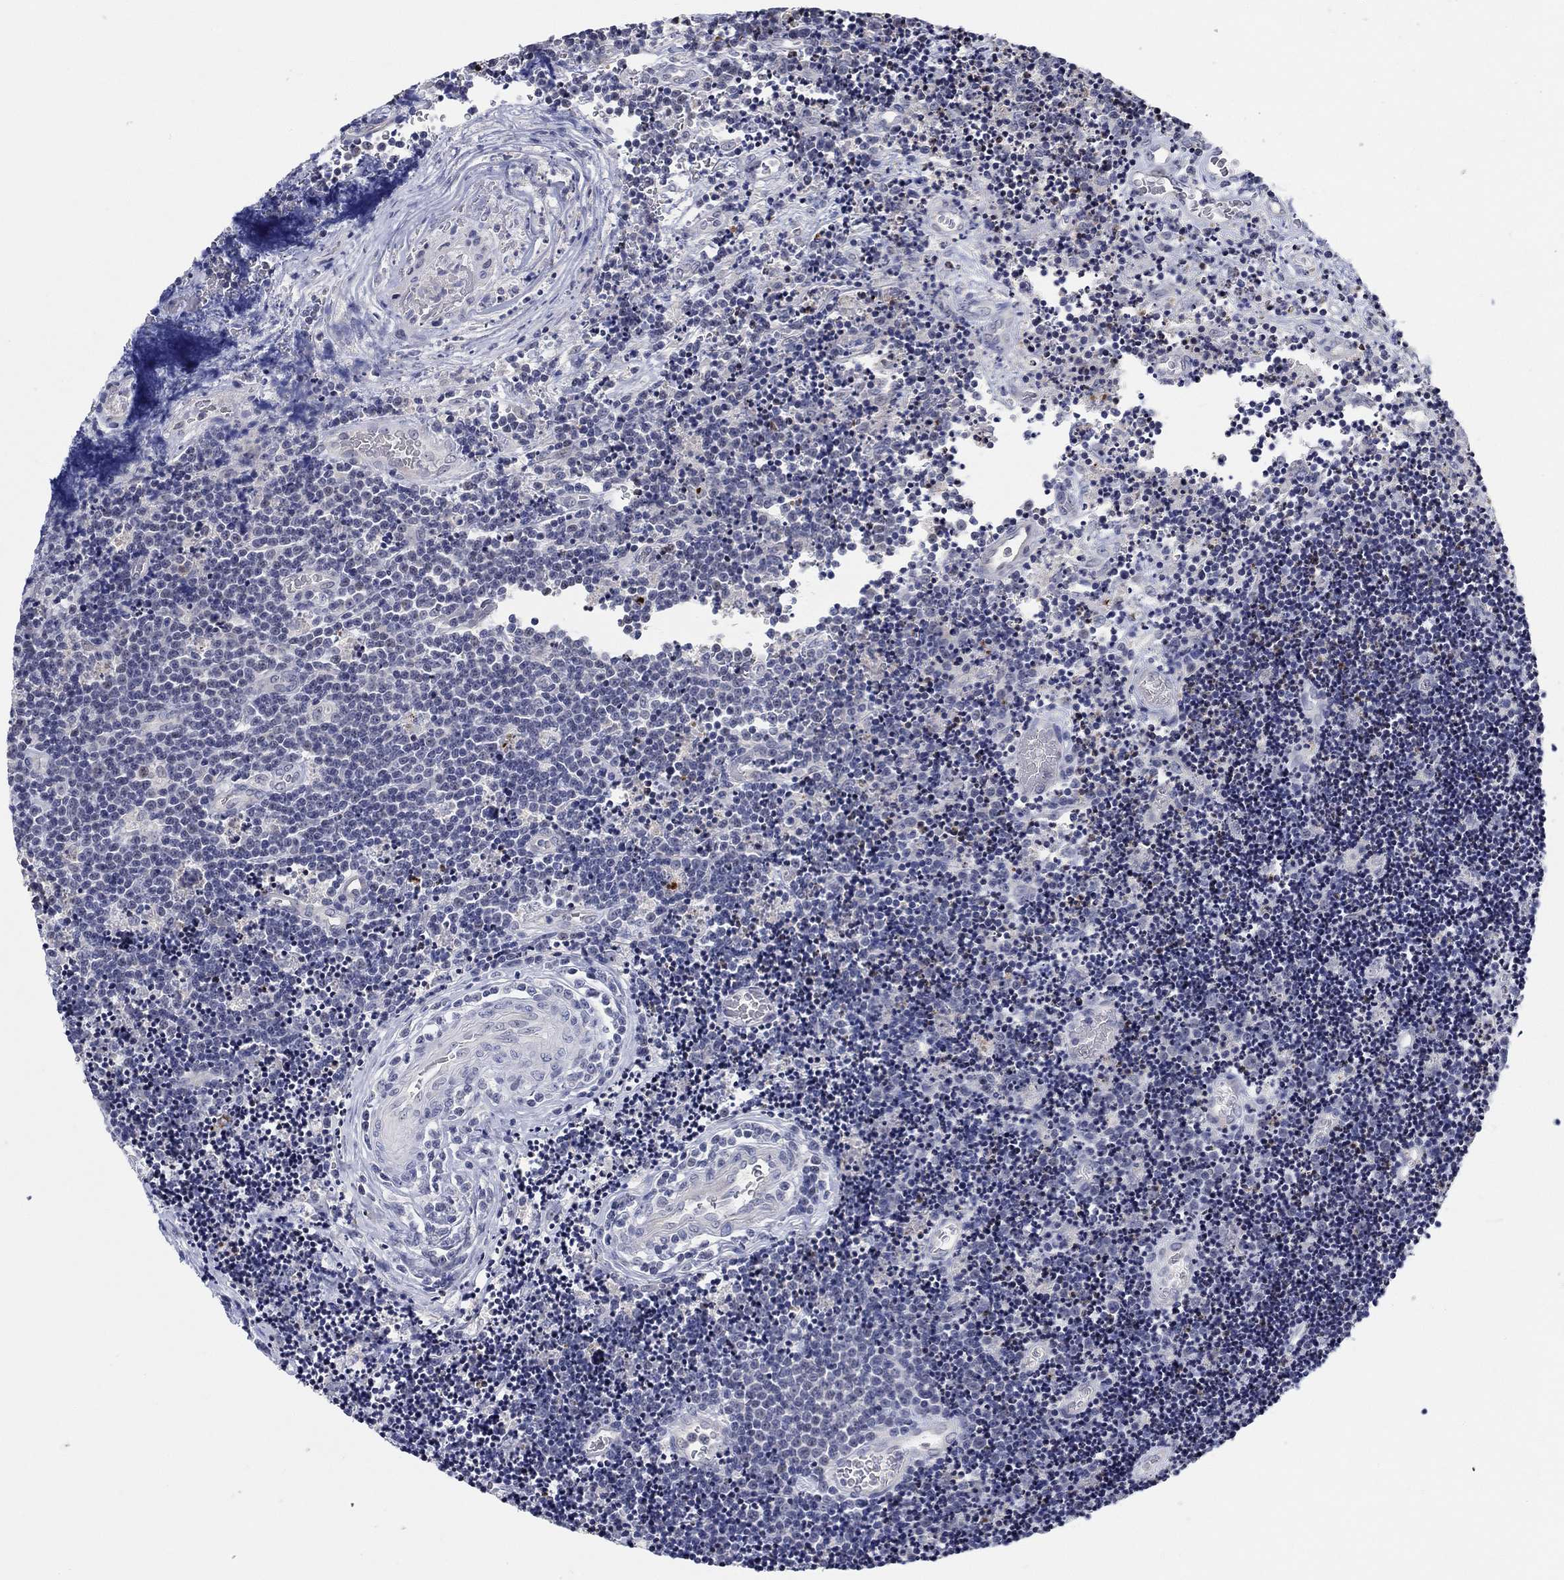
{"staining": {"intensity": "negative", "quantity": "none", "location": "none"}, "tissue": "lymphoma", "cell_type": "Tumor cells", "image_type": "cancer", "snomed": [{"axis": "morphology", "description": "Malignant lymphoma, non-Hodgkin's type, Low grade"}, {"axis": "topography", "description": "Brain"}], "caption": "This is a micrograph of immunohistochemistry (IHC) staining of lymphoma, which shows no staining in tumor cells.", "gene": "SMIM18", "patient": {"sex": "female", "age": 66}}